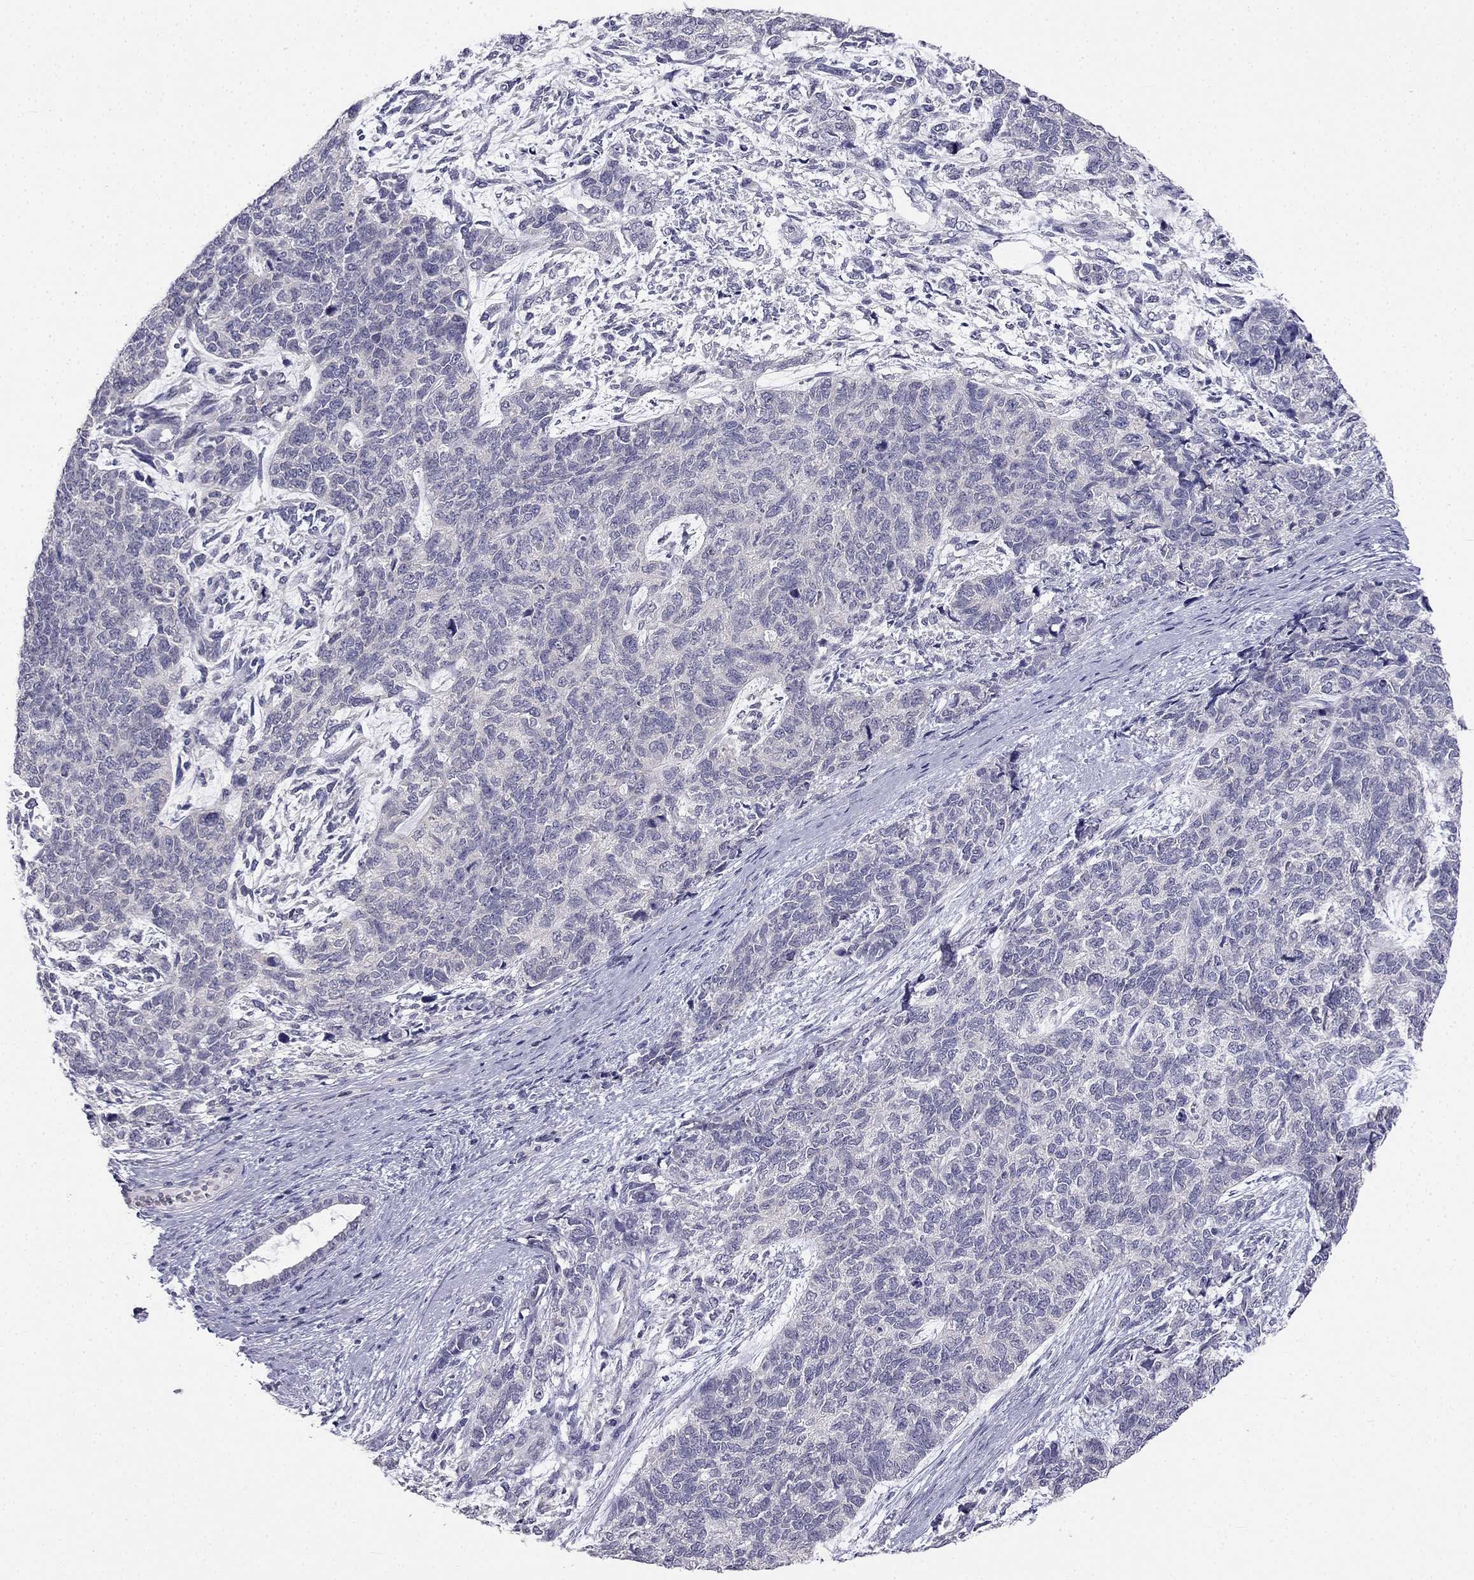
{"staining": {"intensity": "negative", "quantity": "none", "location": "none"}, "tissue": "cervical cancer", "cell_type": "Tumor cells", "image_type": "cancer", "snomed": [{"axis": "morphology", "description": "Squamous cell carcinoma, NOS"}, {"axis": "topography", "description": "Cervix"}], "caption": "This image is of cervical squamous cell carcinoma stained with IHC to label a protein in brown with the nuclei are counter-stained blue. There is no positivity in tumor cells.", "gene": "C16orf89", "patient": {"sex": "female", "age": 63}}